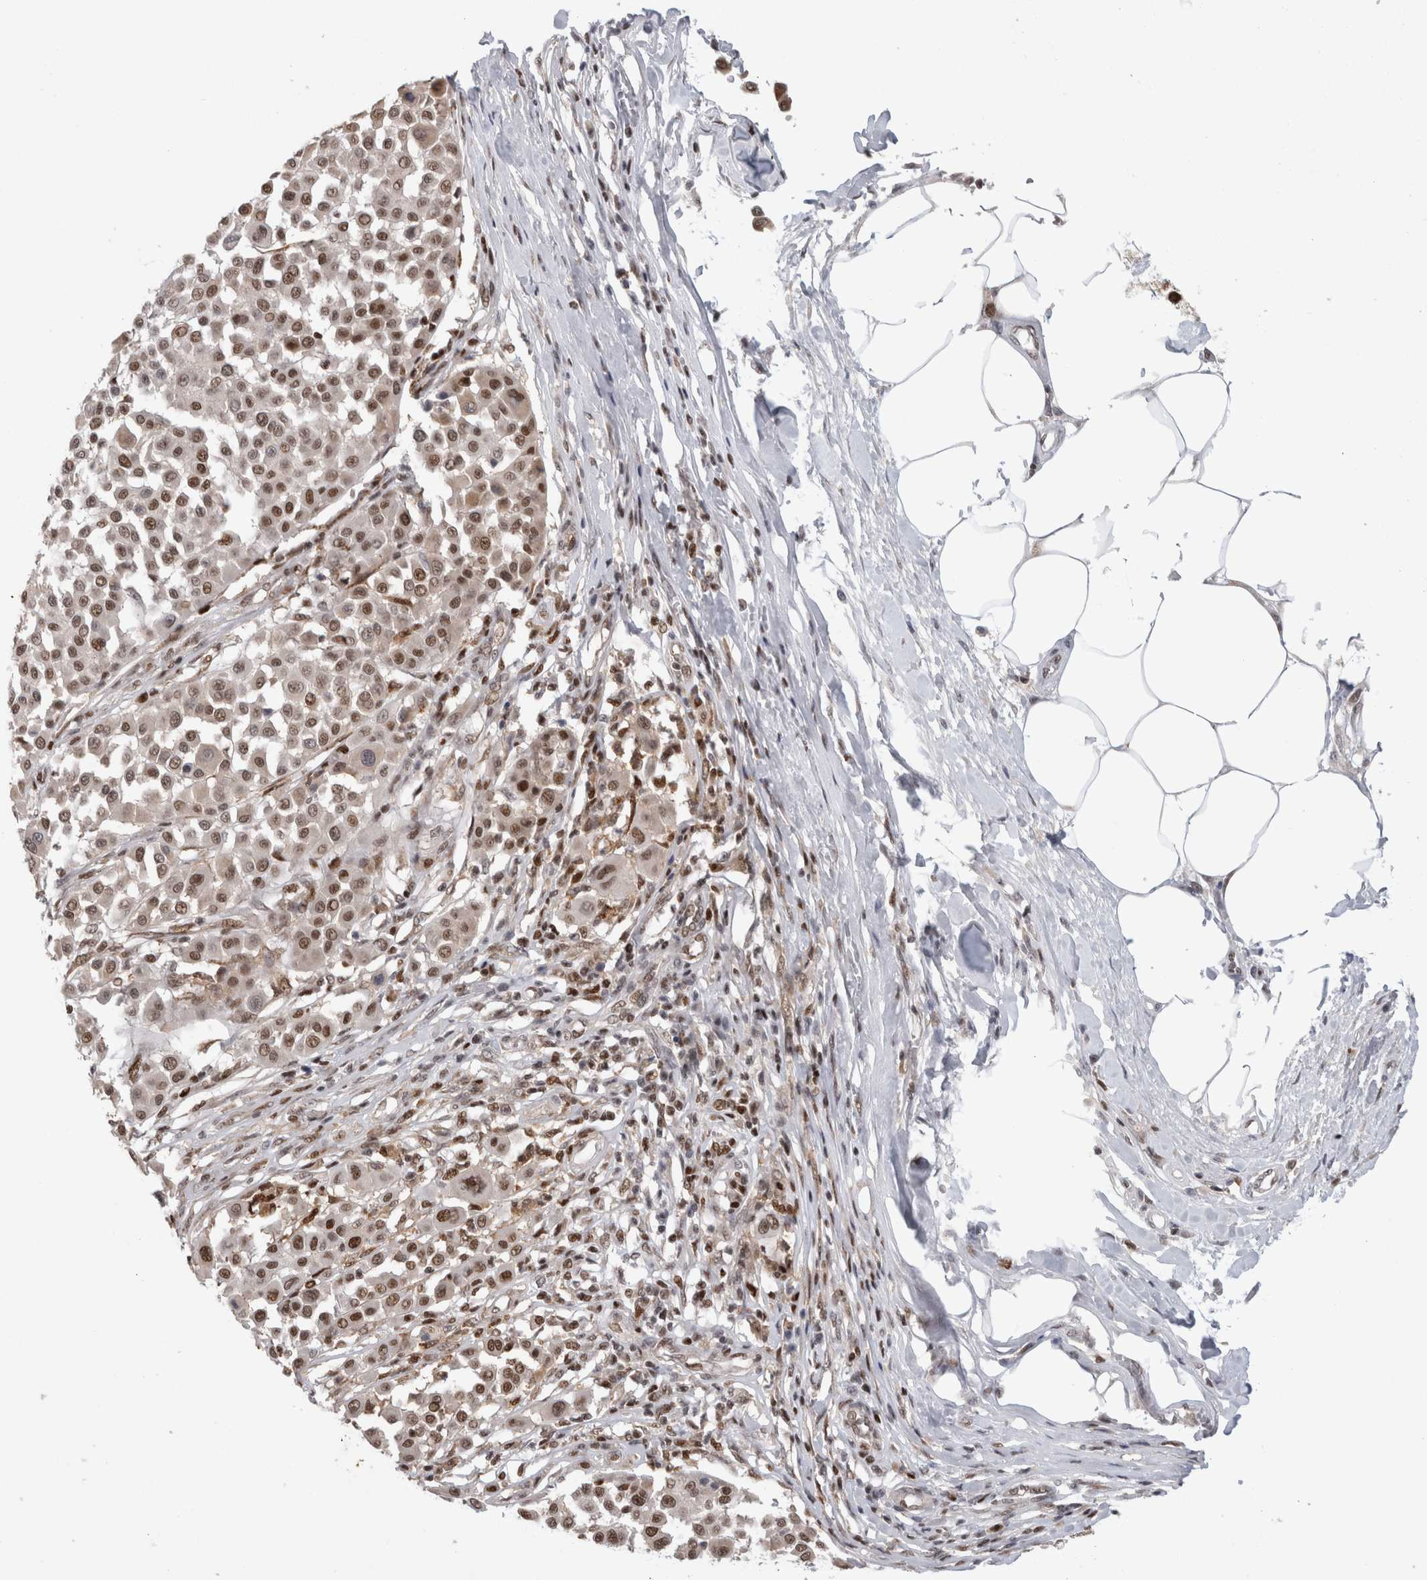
{"staining": {"intensity": "moderate", "quantity": "25%-75%", "location": "nuclear"}, "tissue": "melanoma", "cell_type": "Tumor cells", "image_type": "cancer", "snomed": [{"axis": "morphology", "description": "Malignant melanoma, Metastatic site"}, {"axis": "topography", "description": "Soft tissue"}], "caption": "Protein staining of malignant melanoma (metastatic site) tissue demonstrates moderate nuclear positivity in about 25%-75% of tumor cells. (DAB IHC with brightfield microscopy, high magnification).", "gene": "SRARP", "patient": {"sex": "male", "age": 41}}